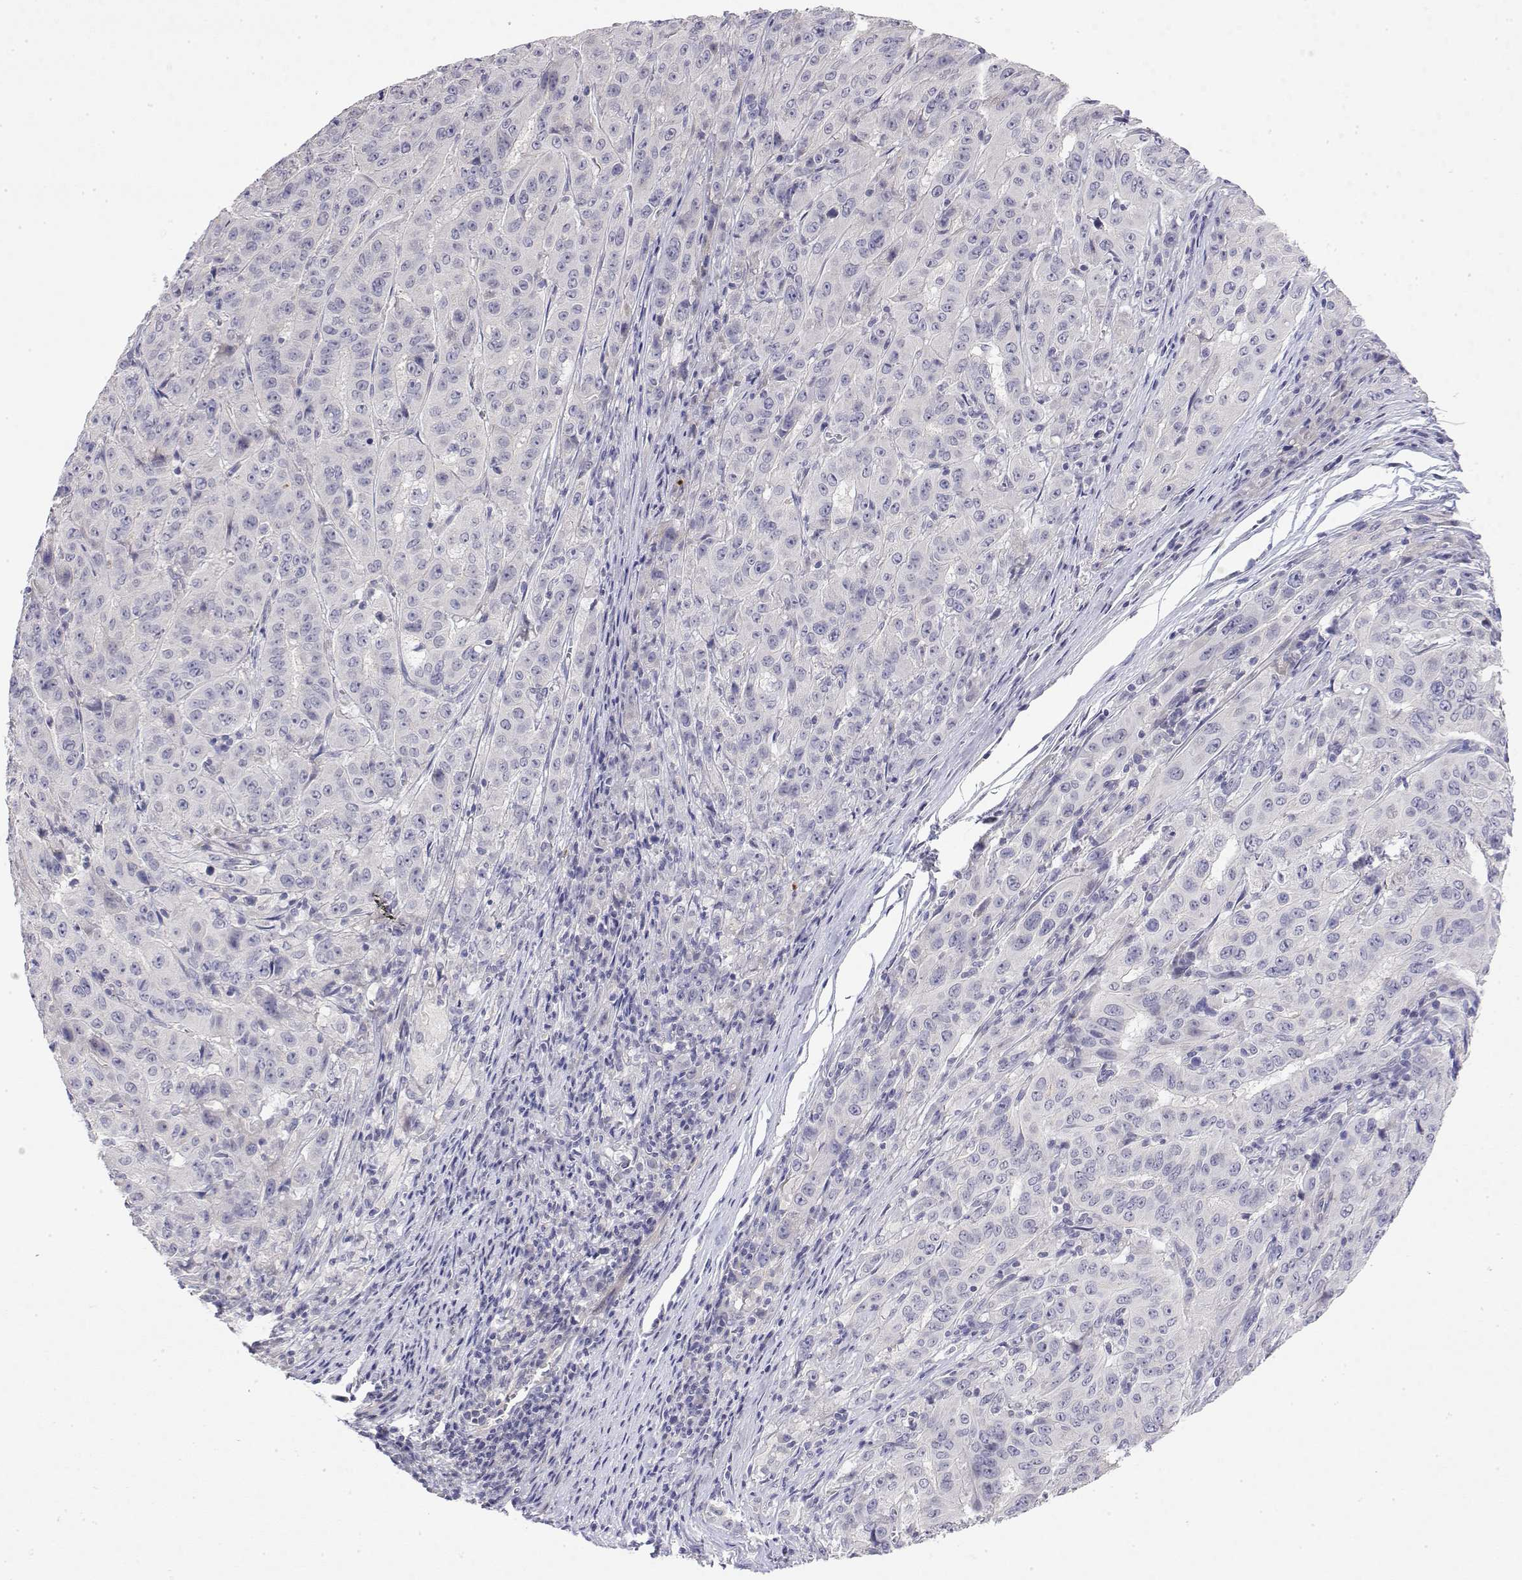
{"staining": {"intensity": "negative", "quantity": "none", "location": "none"}, "tissue": "pancreatic cancer", "cell_type": "Tumor cells", "image_type": "cancer", "snomed": [{"axis": "morphology", "description": "Adenocarcinoma, NOS"}, {"axis": "topography", "description": "Pancreas"}], "caption": "Immunohistochemistry of pancreatic cancer exhibits no staining in tumor cells.", "gene": "GGACT", "patient": {"sex": "male", "age": 63}}